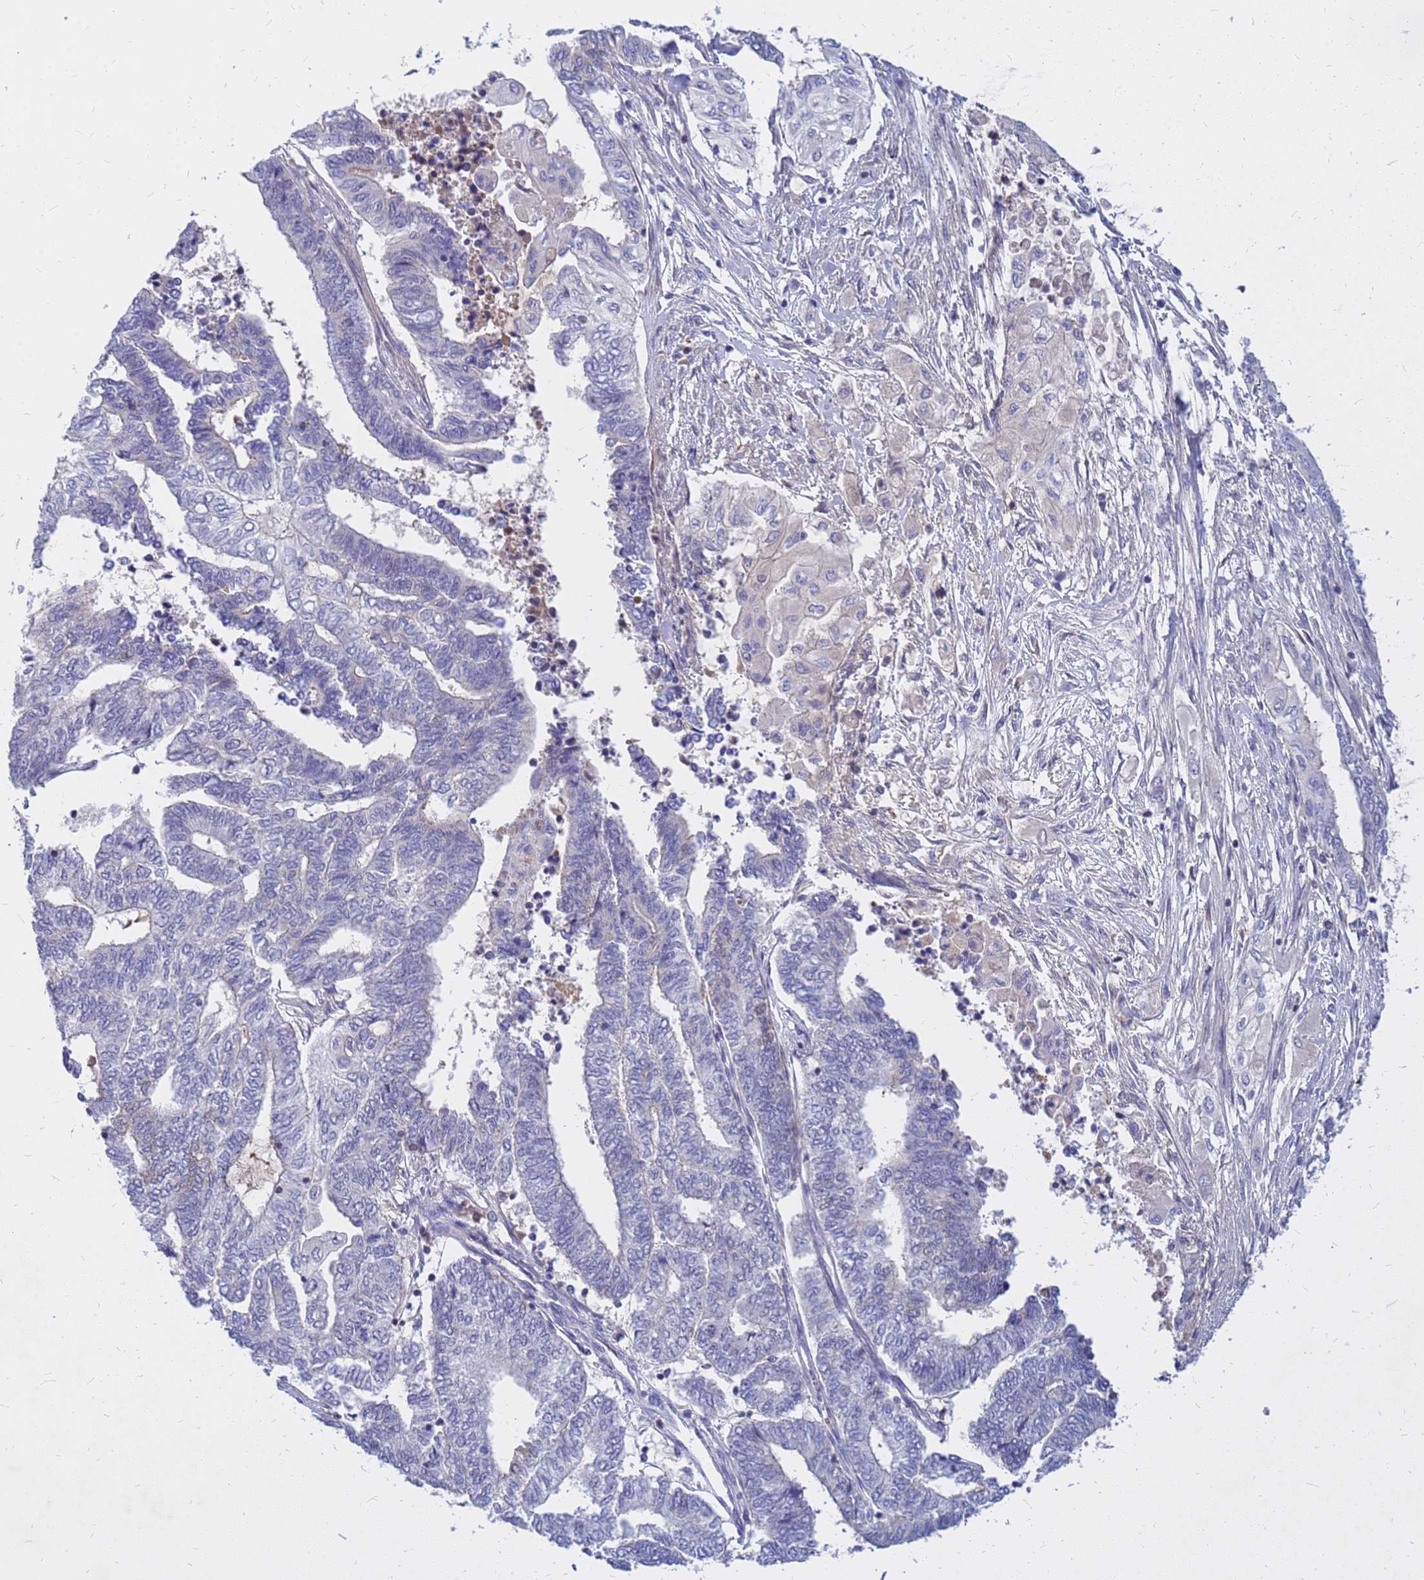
{"staining": {"intensity": "negative", "quantity": "none", "location": "none"}, "tissue": "endometrial cancer", "cell_type": "Tumor cells", "image_type": "cancer", "snomed": [{"axis": "morphology", "description": "Adenocarcinoma, NOS"}, {"axis": "topography", "description": "Uterus"}, {"axis": "topography", "description": "Endometrium"}], "caption": "Immunohistochemistry (IHC) image of endometrial cancer (adenocarcinoma) stained for a protein (brown), which shows no staining in tumor cells. Brightfield microscopy of IHC stained with DAB (brown) and hematoxylin (blue), captured at high magnification.", "gene": "SRGAP3", "patient": {"sex": "female", "age": 70}}